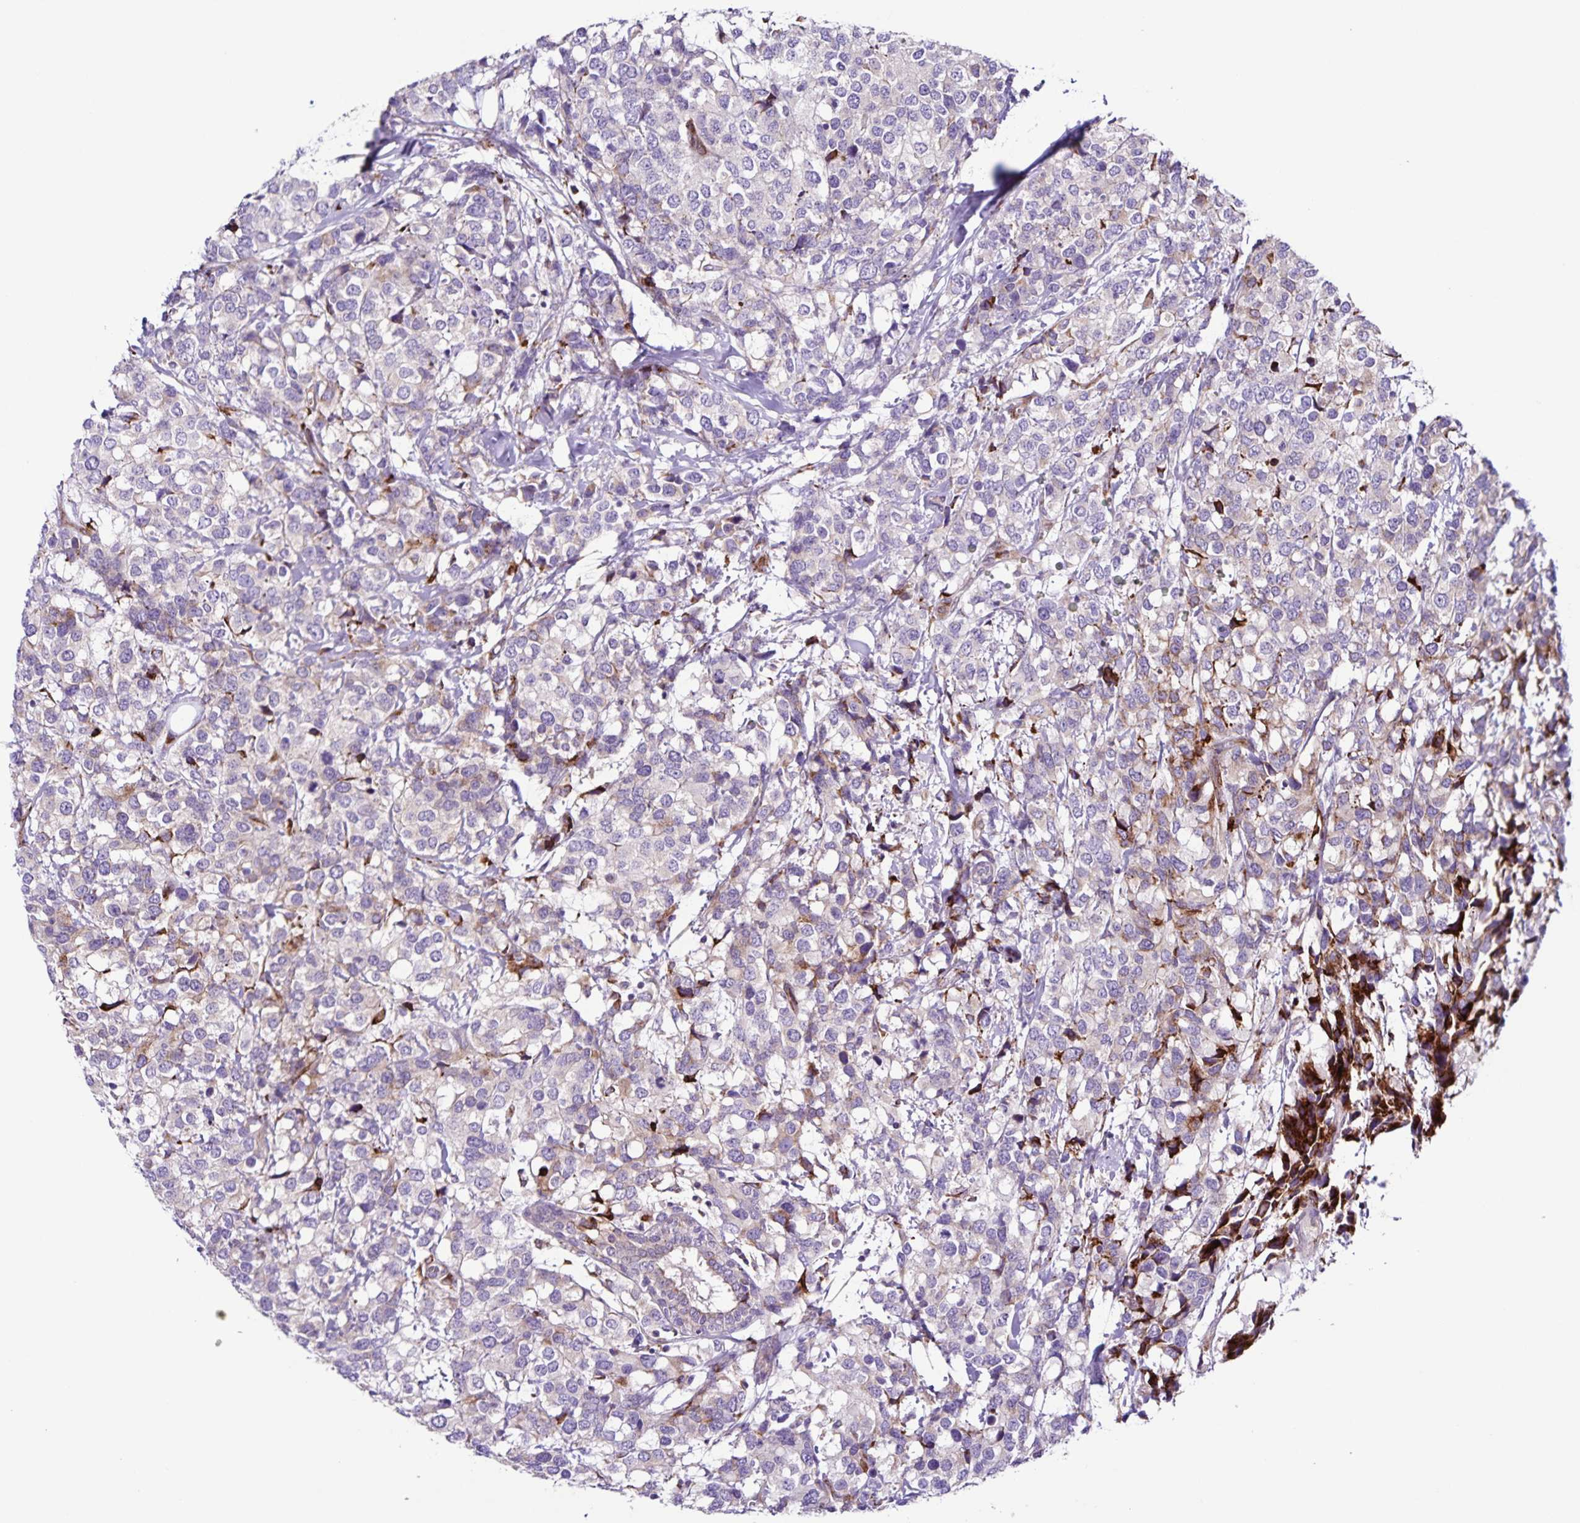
{"staining": {"intensity": "moderate", "quantity": "<25%", "location": "cytoplasmic/membranous"}, "tissue": "breast cancer", "cell_type": "Tumor cells", "image_type": "cancer", "snomed": [{"axis": "morphology", "description": "Lobular carcinoma"}, {"axis": "topography", "description": "Breast"}], "caption": "This is a histology image of immunohistochemistry (IHC) staining of lobular carcinoma (breast), which shows moderate expression in the cytoplasmic/membranous of tumor cells.", "gene": "OSBPL5", "patient": {"sex": "female", "age": 59}}